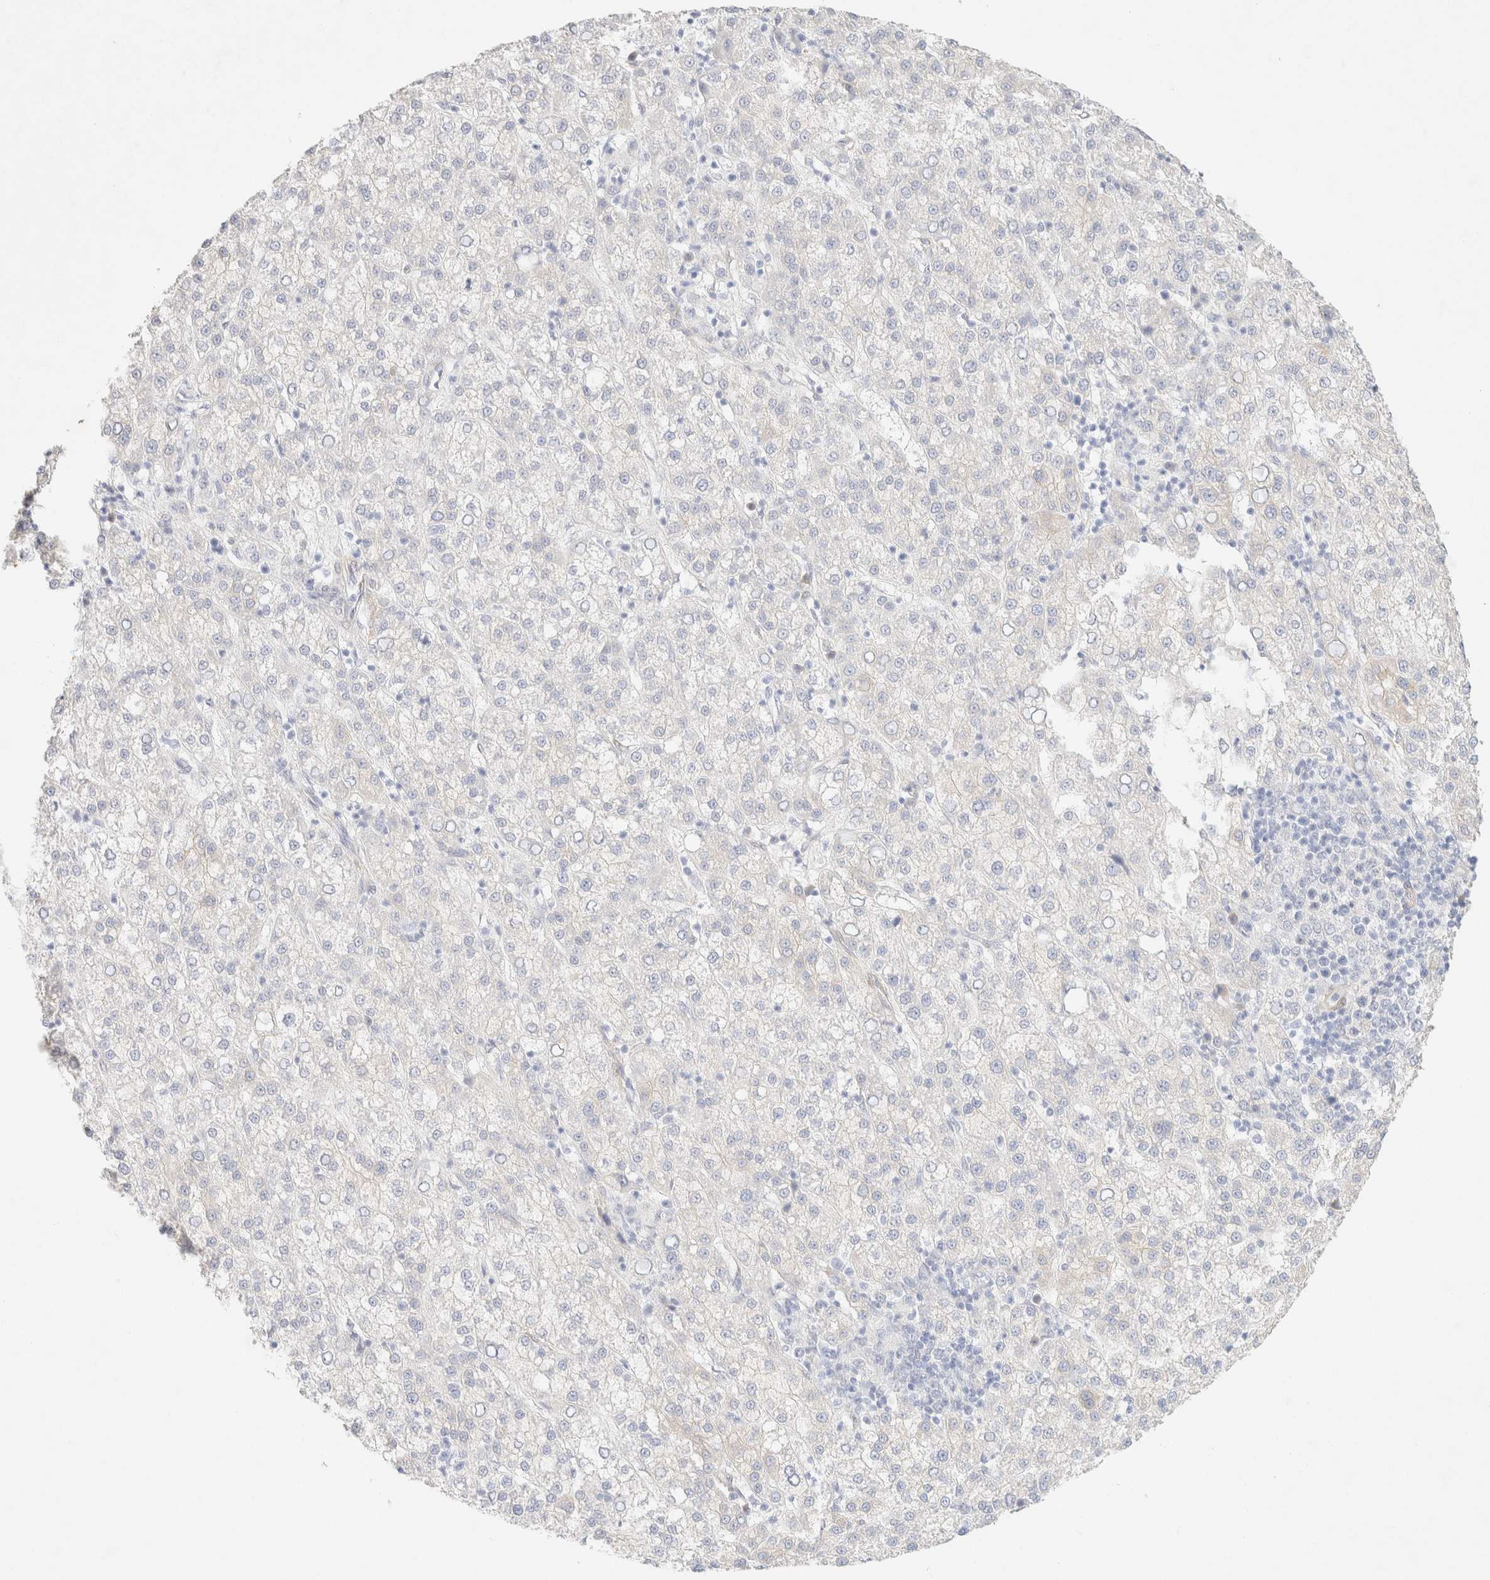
{"staining": {"intensity": "negative", "quantity": "none", "location": "none"}, "tissue": "liver cancer", "cell_type": "Tumor cells", "image_type": "cancer", "snomed": [{"axis": "morphology", "description": "Carcinoma, Hepatocellular, NOS"}, {"axis": "topography", "description": "Liver"}], "caption": "The image exhibits no staining of tumor cells in hepatocellular carcinoma (liver).", "gene": "CSNK1E", "patient": {"sex": "female", "age": 58}}